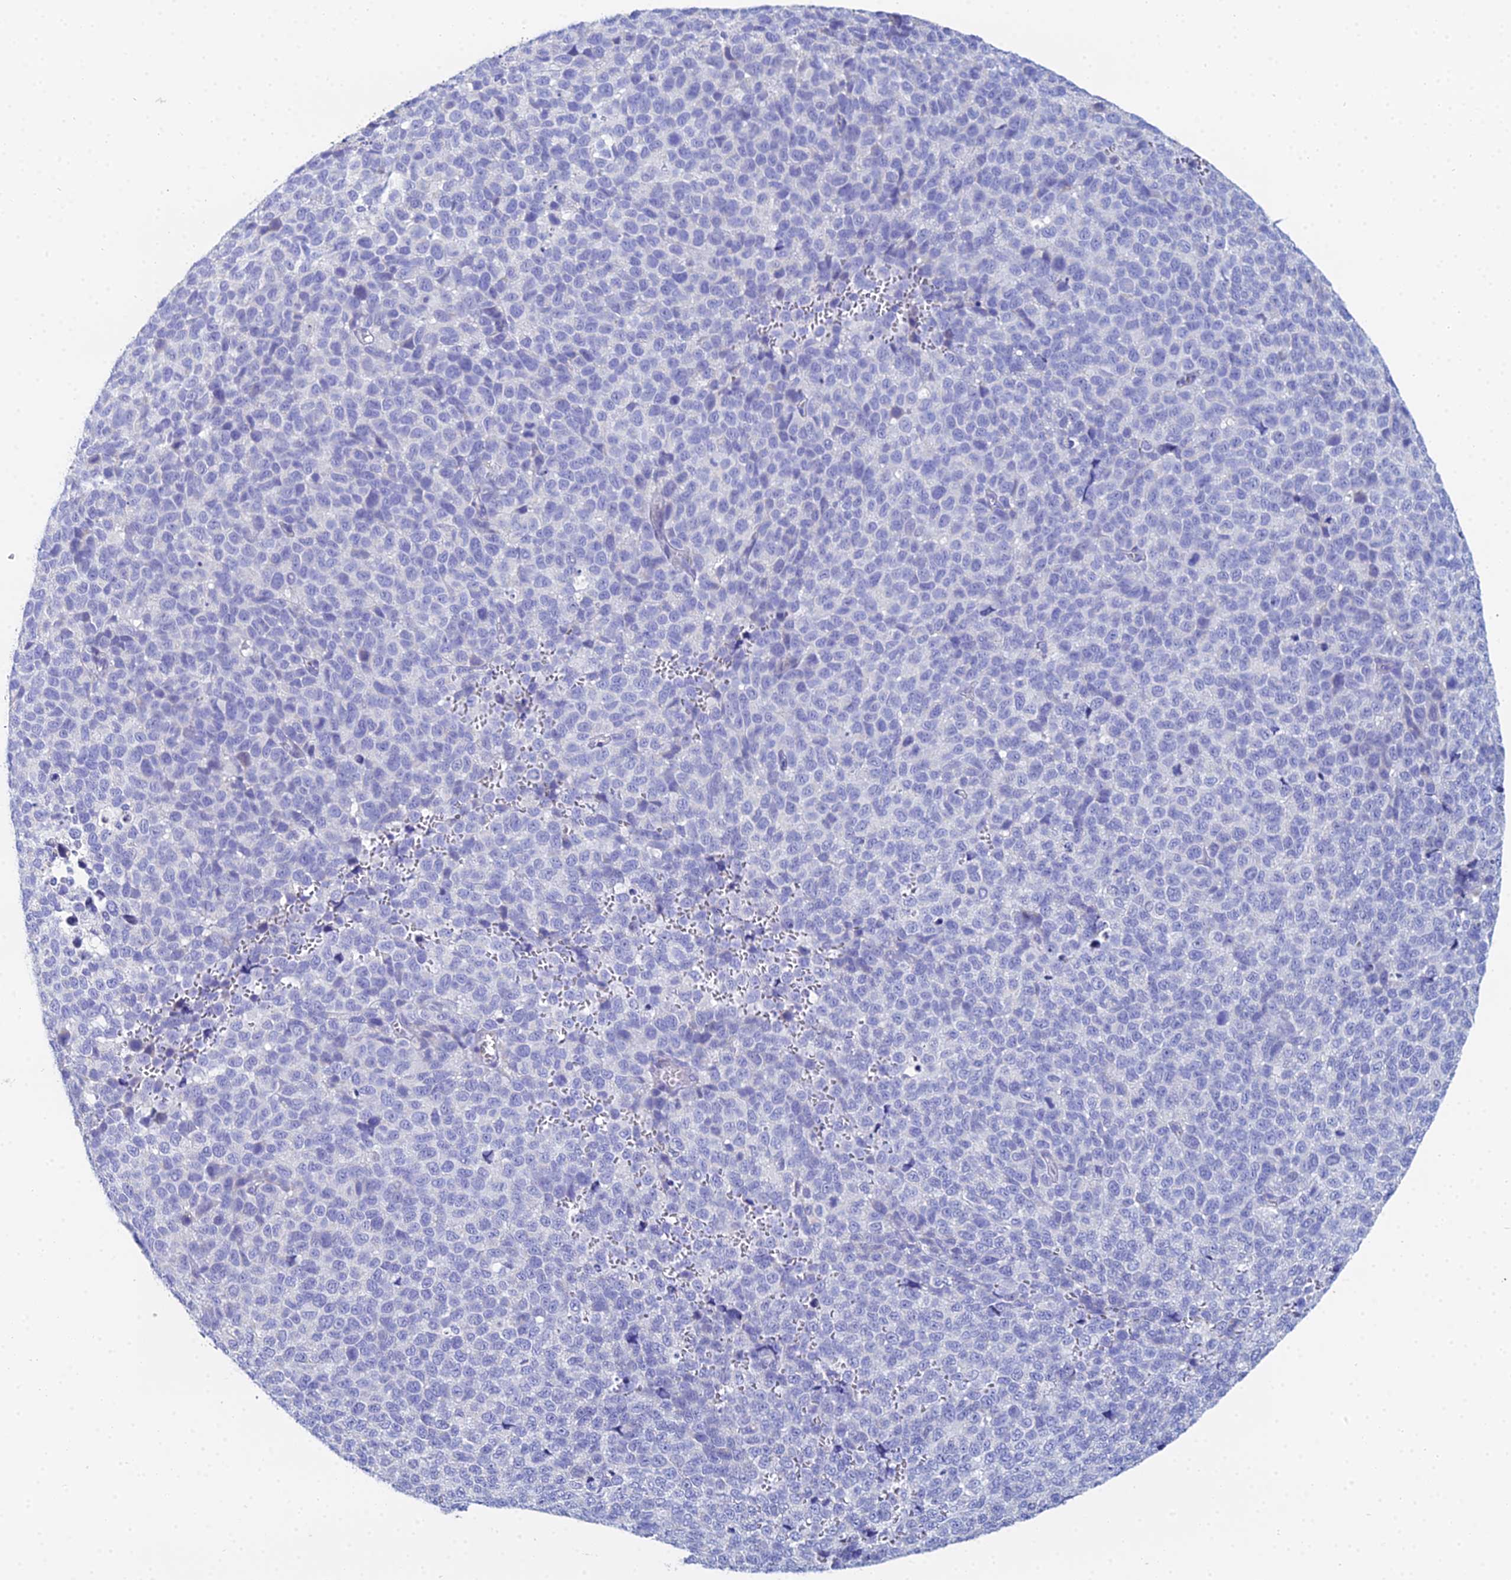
{"staining": {"intensity": "negative", "quantity": "none", "location": "none"}, "tissue": "melanoma", "cell_type": "Tumor cells", "image_type": "cancer", "snomed": [{"axis": "morphology", "description": "Malignant melanoma, NOS"}, {"axis": "topography", "description": "Nose, NOS"}], "caption": "This image is of melanoma stained with immunohistochemistry to label a protein in brown with the nuclei are counter-stained blue. There is no positivity in tumor cells. (Stains: DAB (3,3'-diaminobenzidine) IHC with hematoxylin counter stain, Microscopy: brightfield microscopy at high magnification).", "gene": "OCM", "patient": {"sex": "female", "age": 48}}